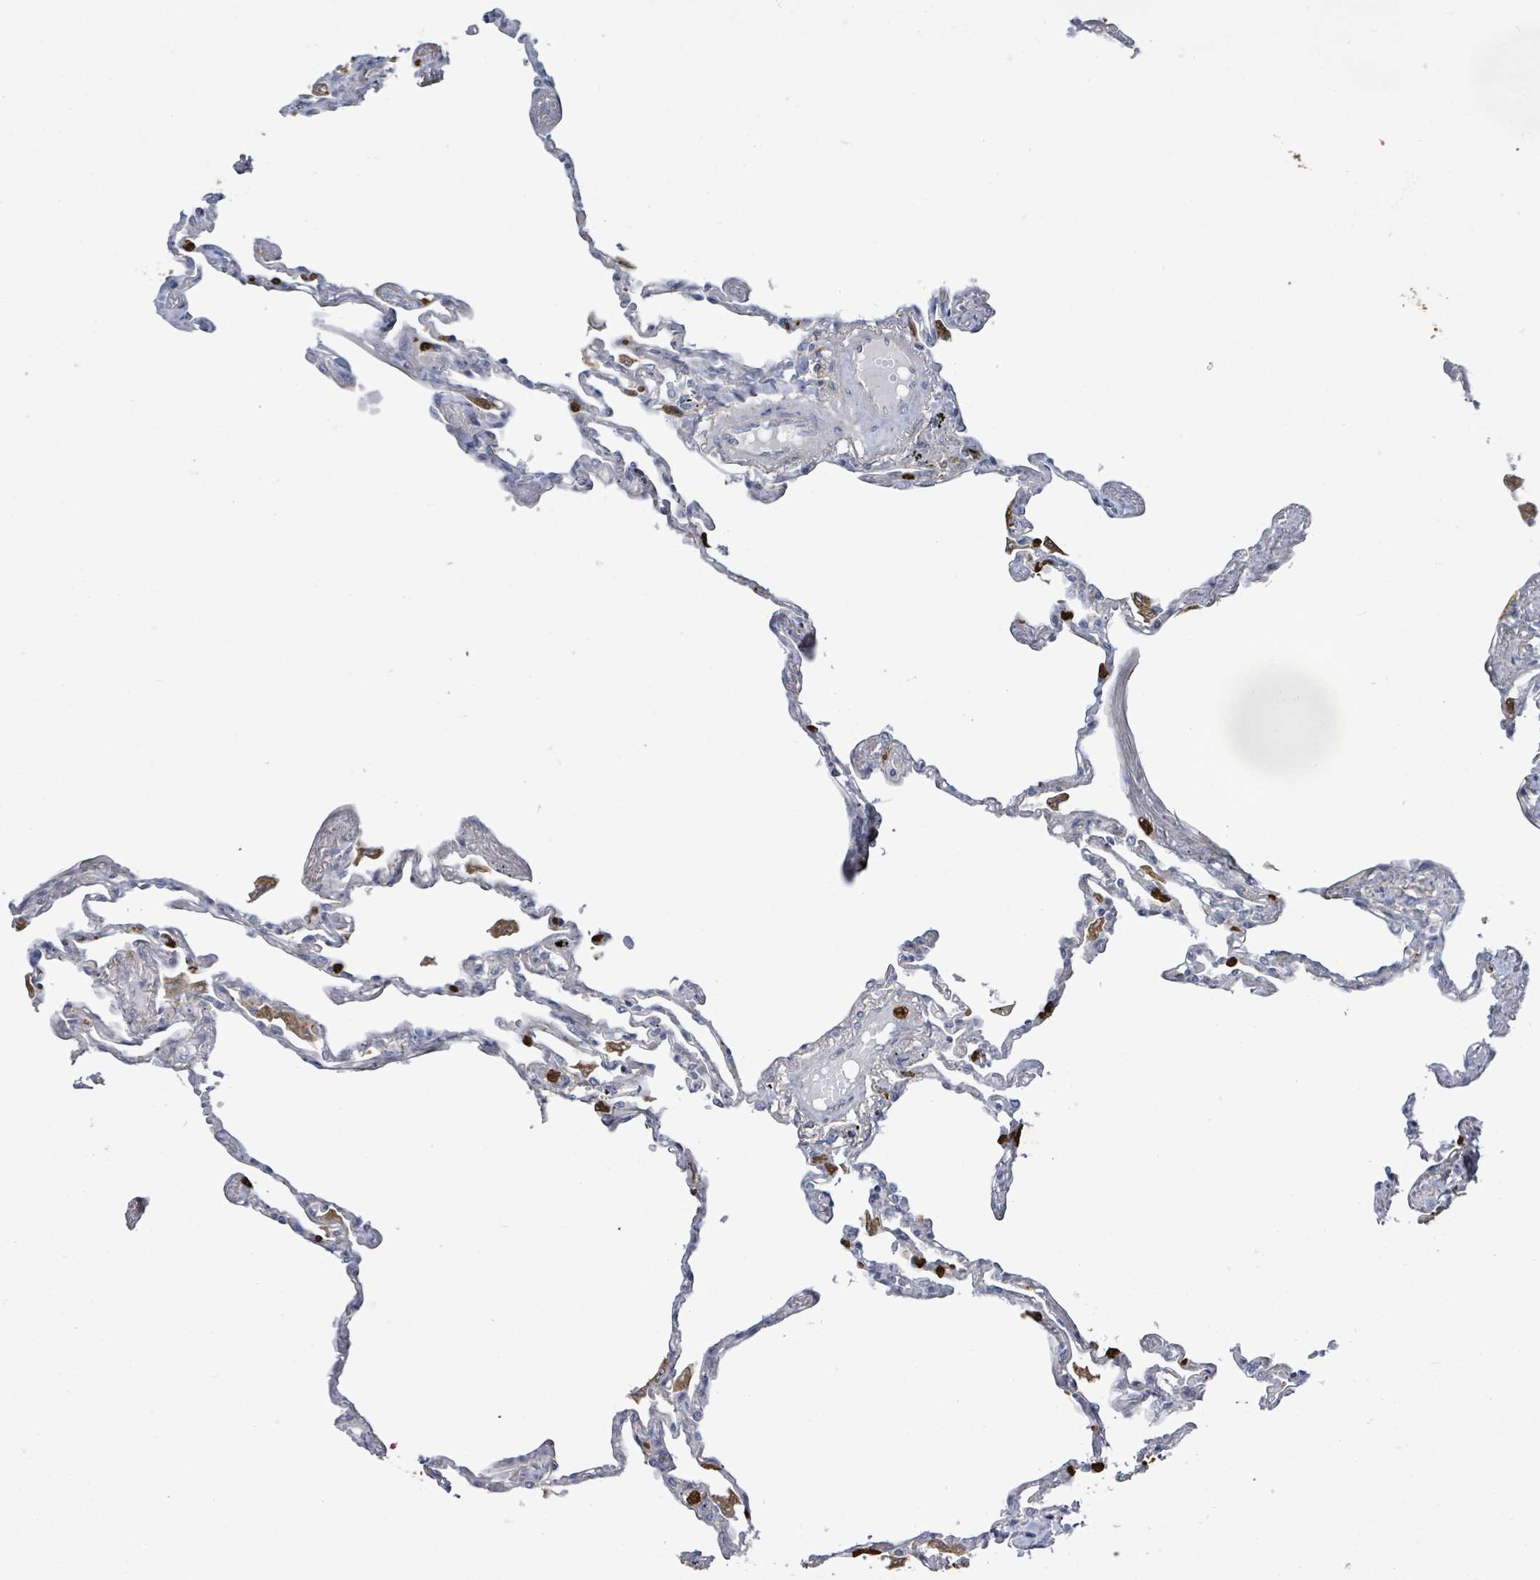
{"staining": {"intensity": "negative", "quantity": "none", "location": "none"}, "tissue": "lung", "cell_type": "Alveolar cells", "image_type": "normal", "snomed": [{"axis": "morphology", "description": "Normal tissue, NOS"}, {"axis": "topography", "description": "Lung"}], "caption": "Micrograph shows no significant protein staining in alveolar cells of unremarkable lung. (Immunohistochemistry (ihc), brightfield microscopy, high magnification).", "gene": "FAM210A", "patient": {"sex": "female", "age": 67}}